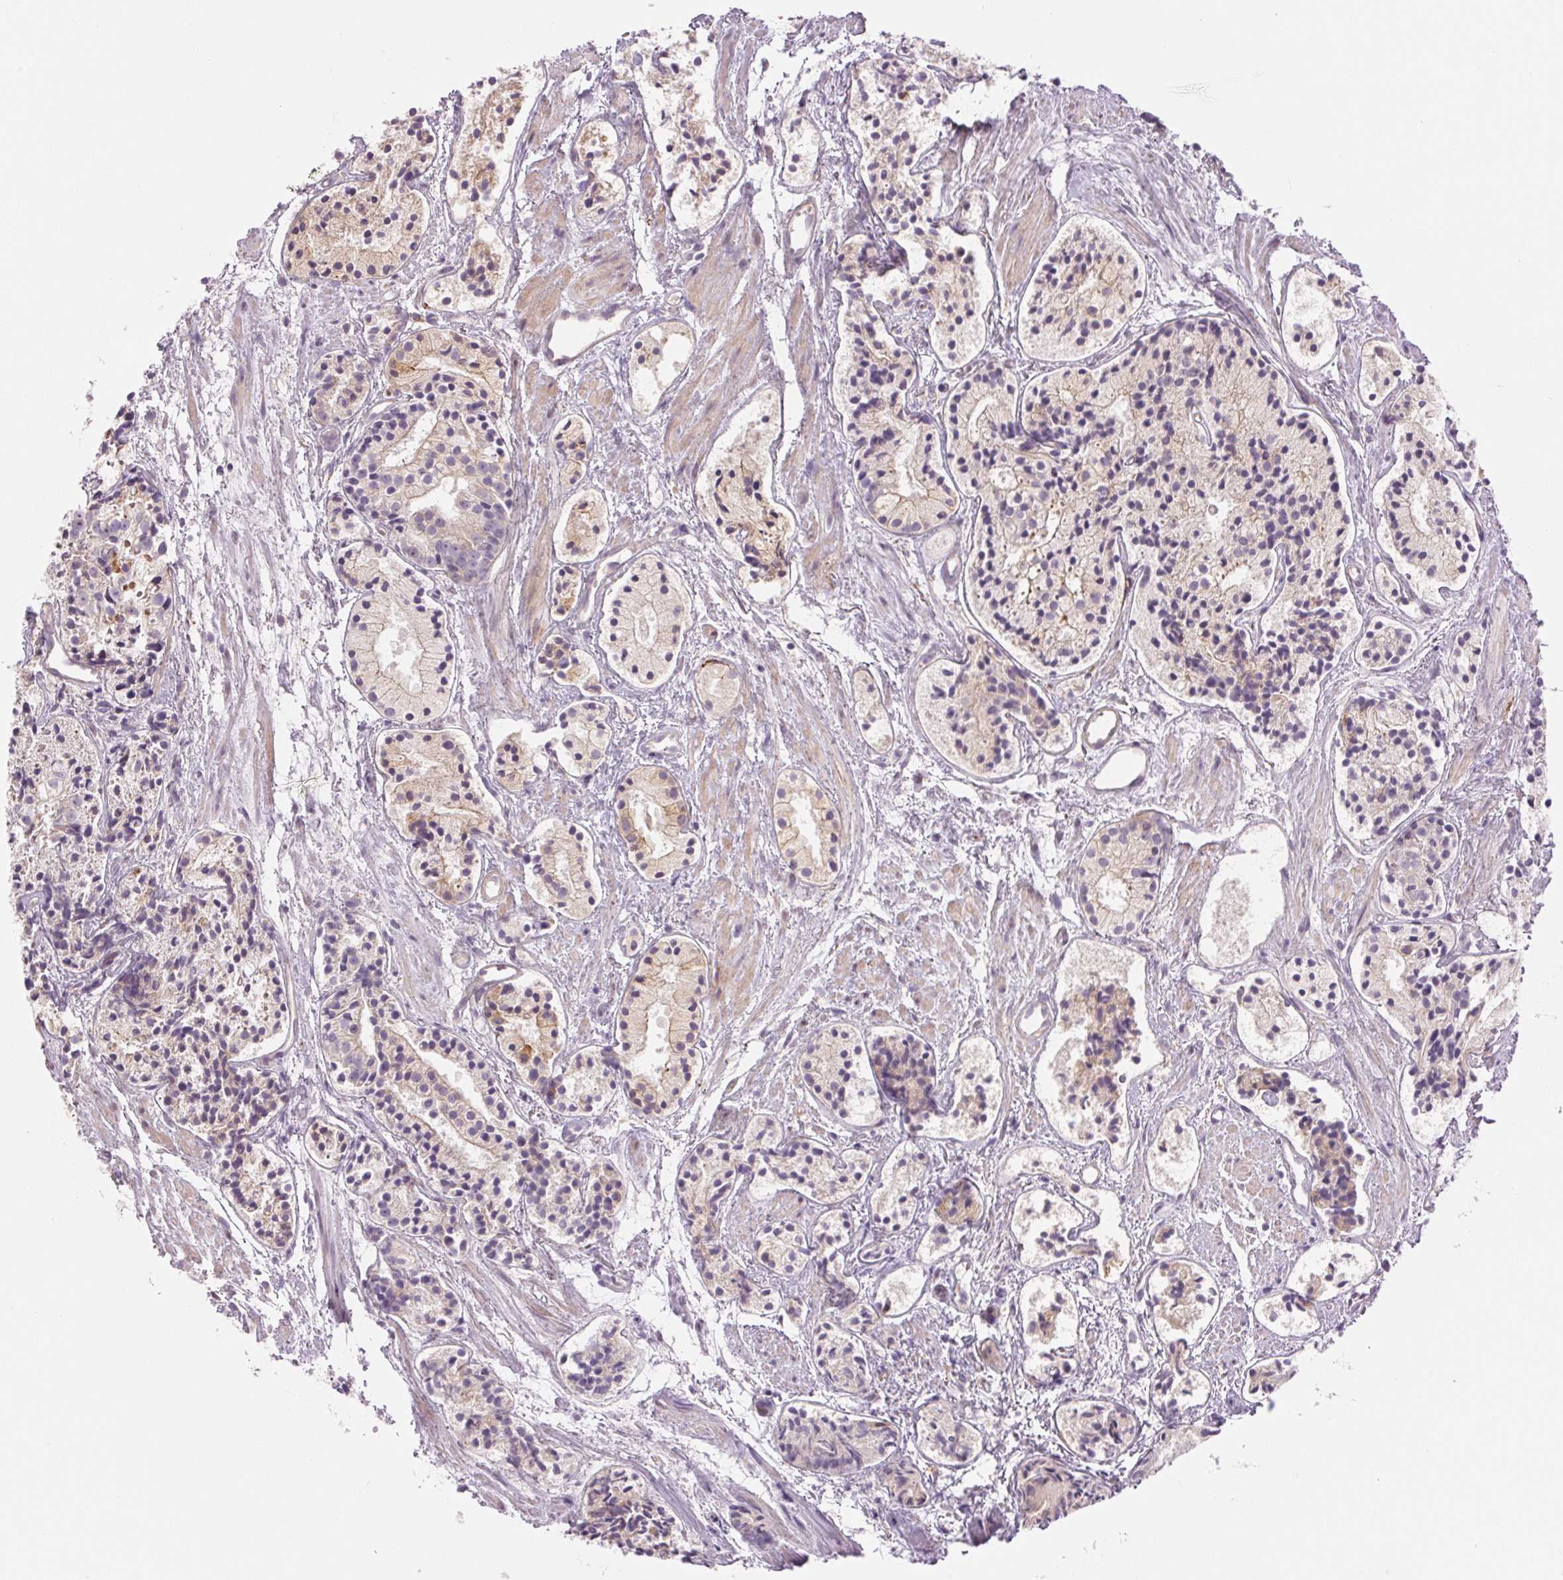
{"staining": {"intensity": "weak", "quantity": "<25%", "location": "cytoplasmic/membranous"}, "tissue": "prostate cancer", "cell_type": "Tumor cells", "image_type": "cancer", "snomed": [{"axis": "morphology", "description": "Adenocarcinoma, High grade"}, {"axis": "topography", "description": "Prostate"}], "caption": "An immunohistochemistry (IHC) image of prostate adenocarcinoma (high-grade) is shown. There is no staining in tumor cells of prostate adenocarcinoma (high-grade).", "gene": "METTL17", "patient": {"sex": "male", "age": 85}}